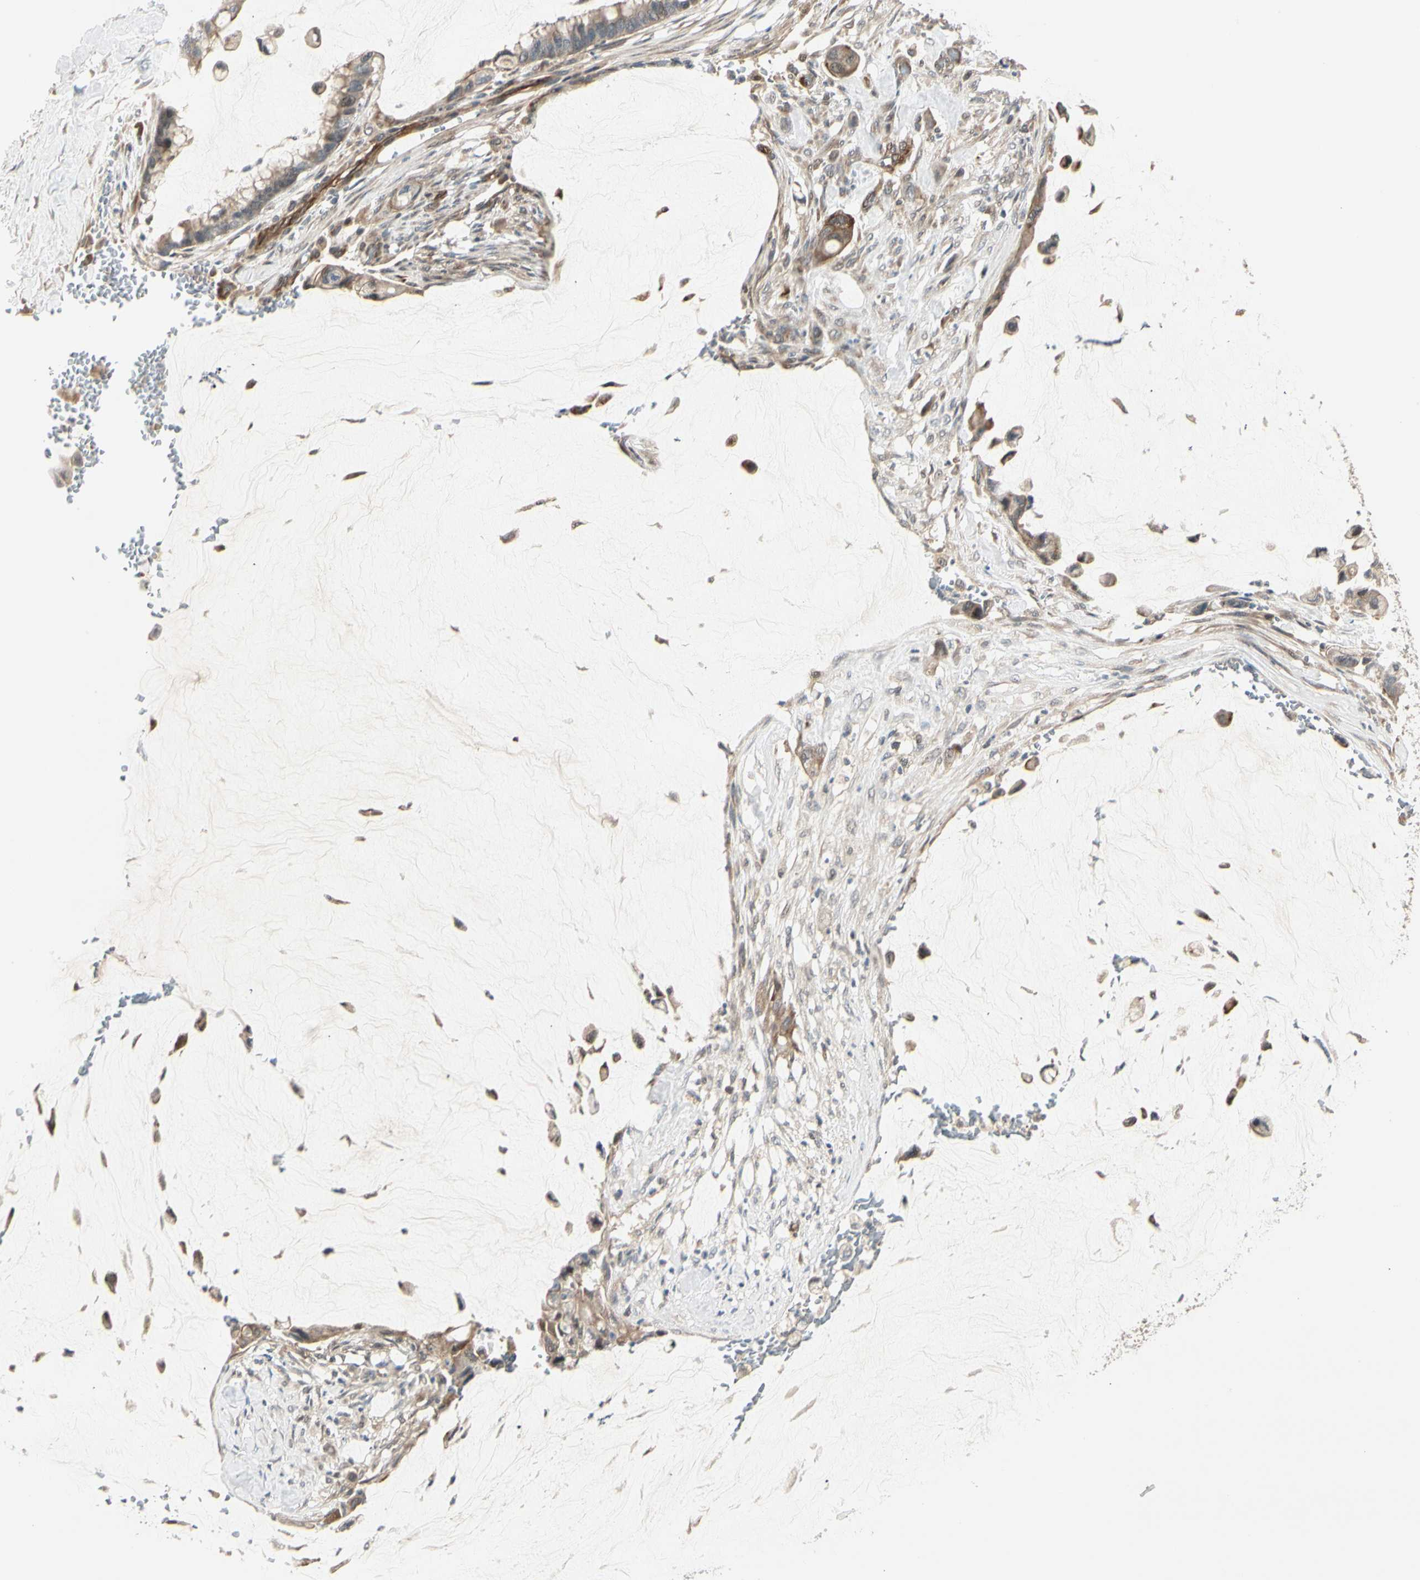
{"staining": {"intensity": "weak", "quantity": ">75%", "location": "cytoplasmic/membranous"}, "tissue": "pancreatic cancer", "cell_type": "Tumor cells", "image_type": "cancer", "snomed": [{"axis": "morphology", "description": "Adenocarcinoma, NOS"}, {"axis": "topography", "description": "Pancreas"}], "caption": "Protein expression by IHC demonstrates weak cytoplasmic/membranous staining in about >75% of tumor cells in pancreatic cancer (adenocarcinoma).", "gene": "SVBP", "patient": {"sex": "male", "age": 41}}